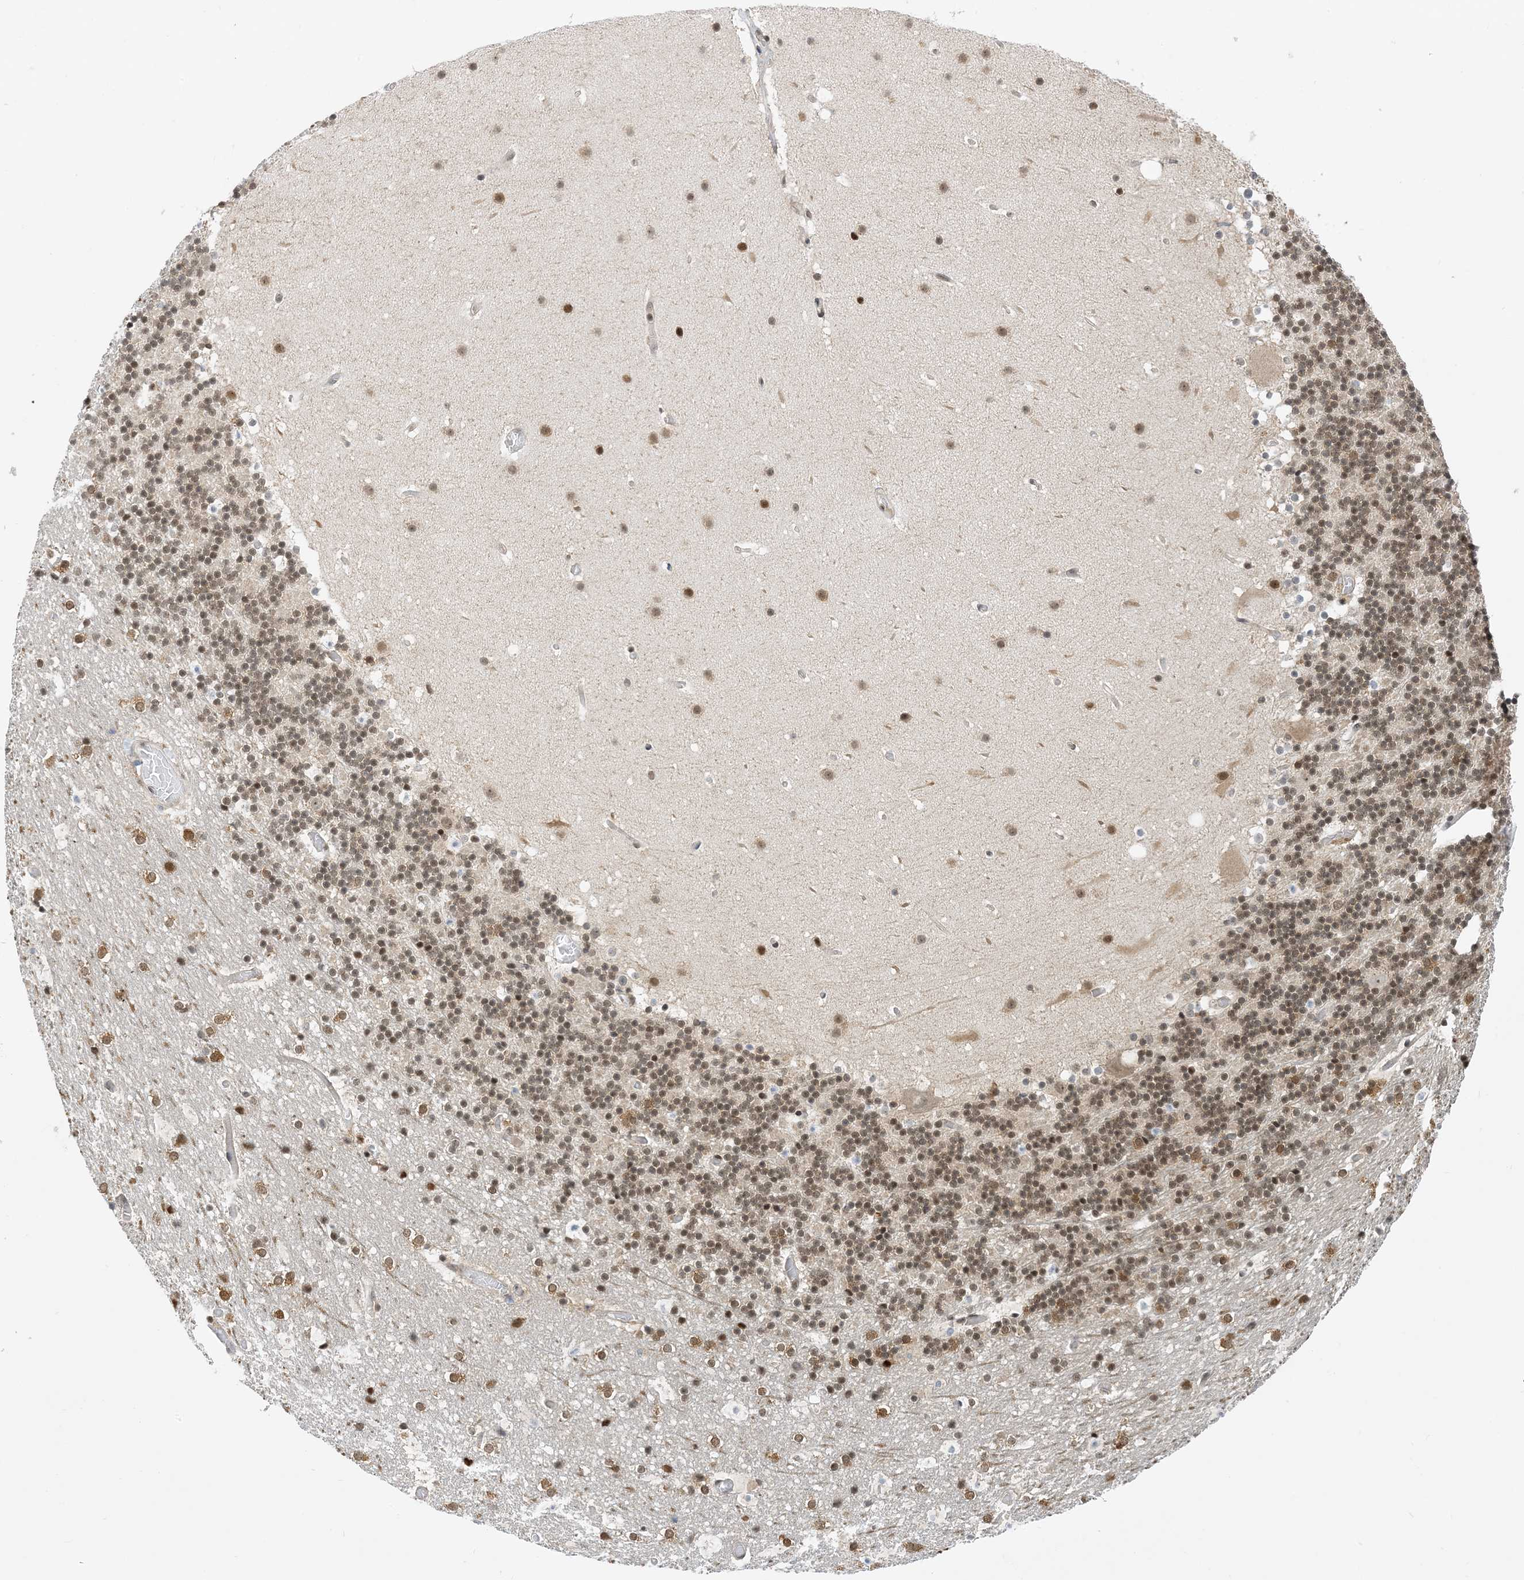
{"staining": {"intensity": "moderate", "quantity": ">75%", "location": "nuclear"}, "tissue": "cerebellum", "cell_type": "Cells in granular layer", "image_type": "normal", "snomed": [{"axis": "morphology", "description": "Normal tissue, NOS"}, {"axis": "topography", "description": "Cerebellum"}], "caption": "Approximately >75% of cells in granular layer in benign cerebellum reveal moderate nuclear protein positivity as visualized by brown immunohistochemical staining.", "gene": "ZNF740", "patient": {"sex": "male", "age": 57}}